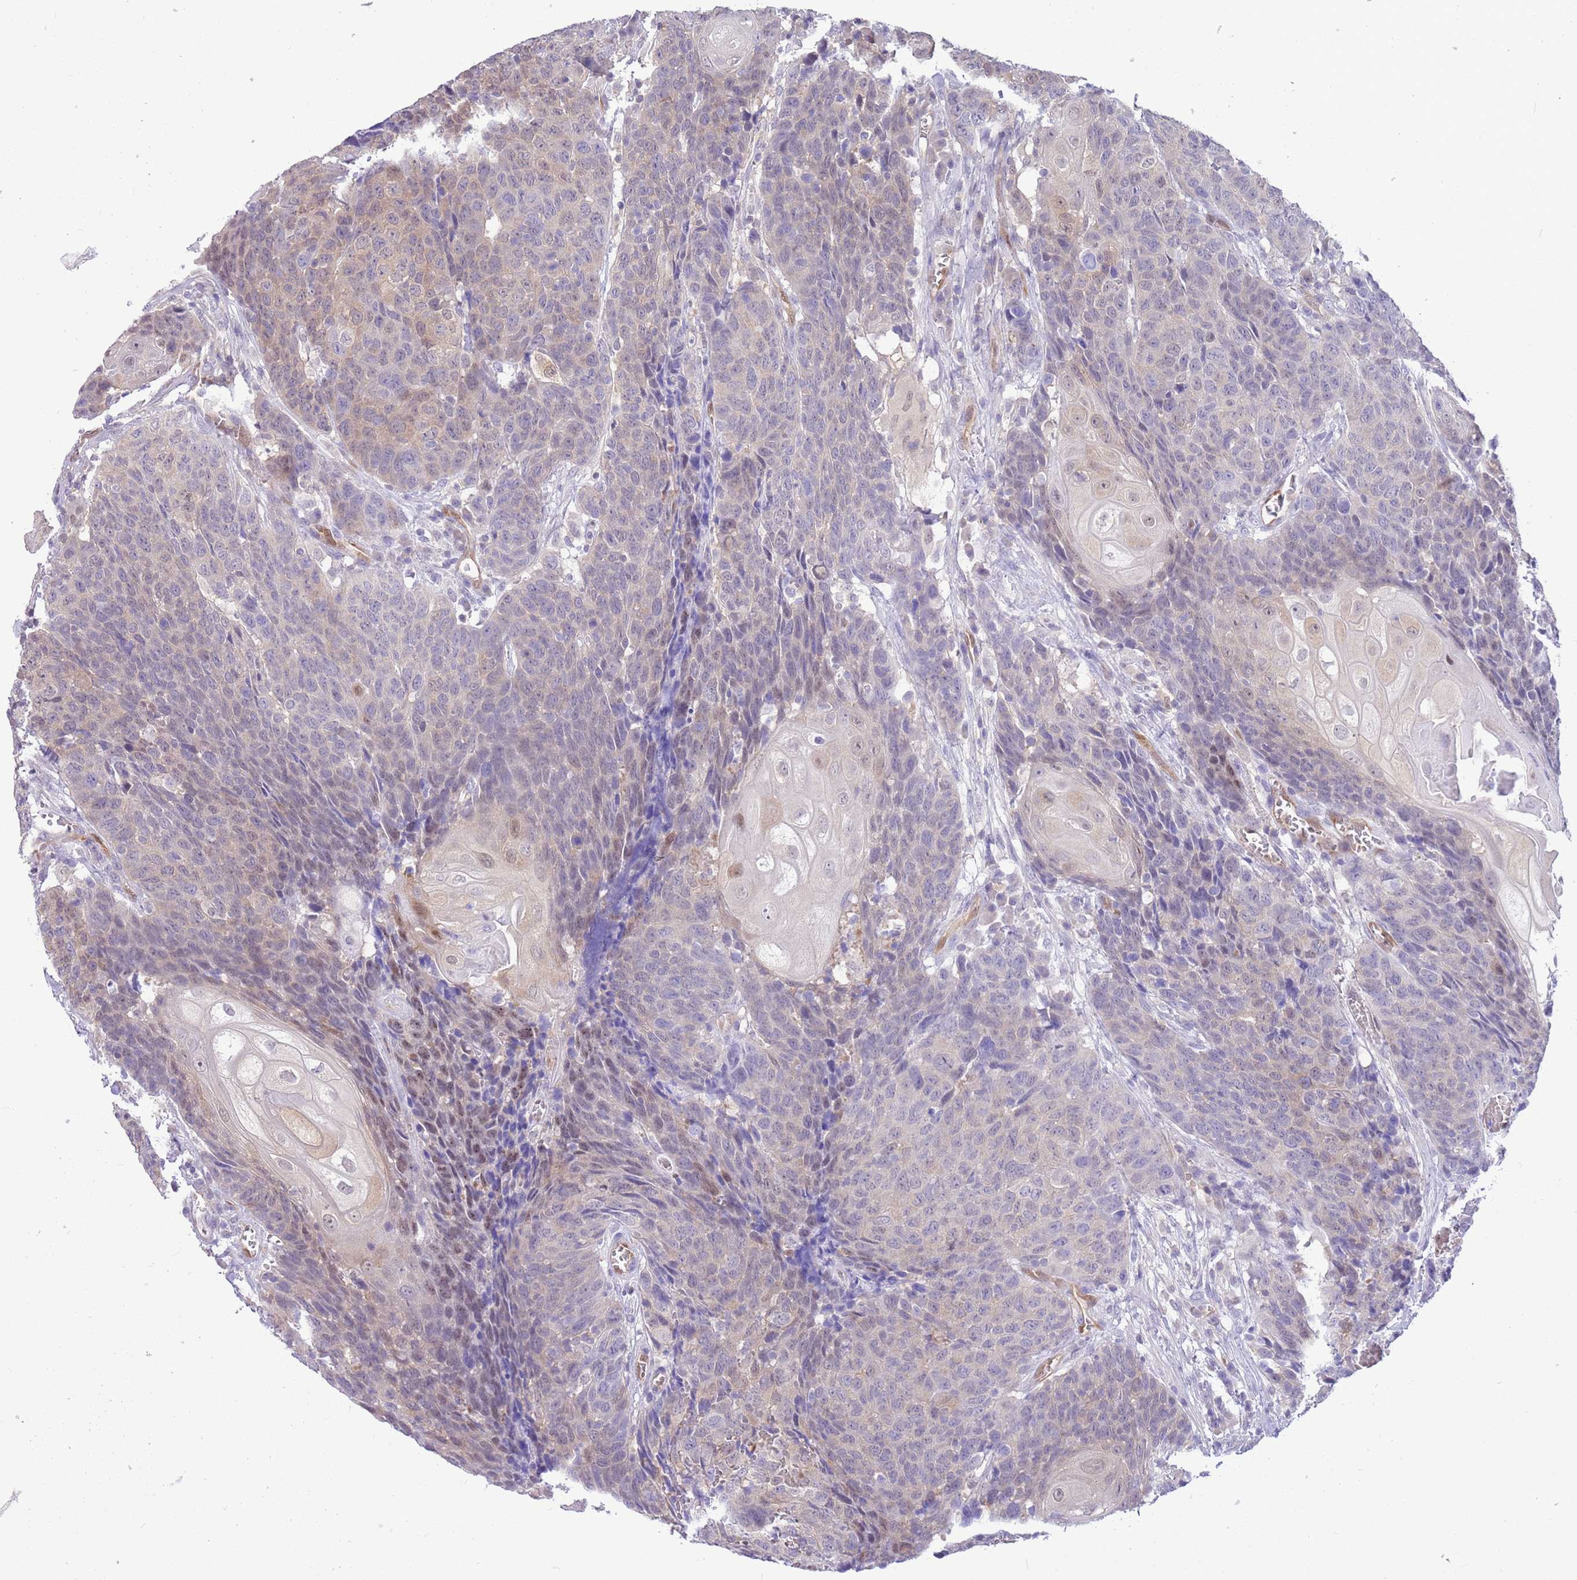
{"staining": {"intensity": "weak", "quantity": "<25%", "location": "cytoplasmic/membranous,nuclear"}, "tissue": "head and neck cancer", "cell_type": "Tumor cells", "image_type": "cancer", "snomed": [{"axis": "morphology", "description": "Squamous cell carcinoma, NOS"}, {"axis": "topography", "description": "Head-Neck"}], "caption": "IHC histopathology image of neoplastic tissue: head and neck squamous cell carcinoma stained with DAB (3,3'-diaminobenzidine) shows no significant protein staining in tumor cells.", "gene": "DDI2", "patient": {"sex": "male", "age": 66}}